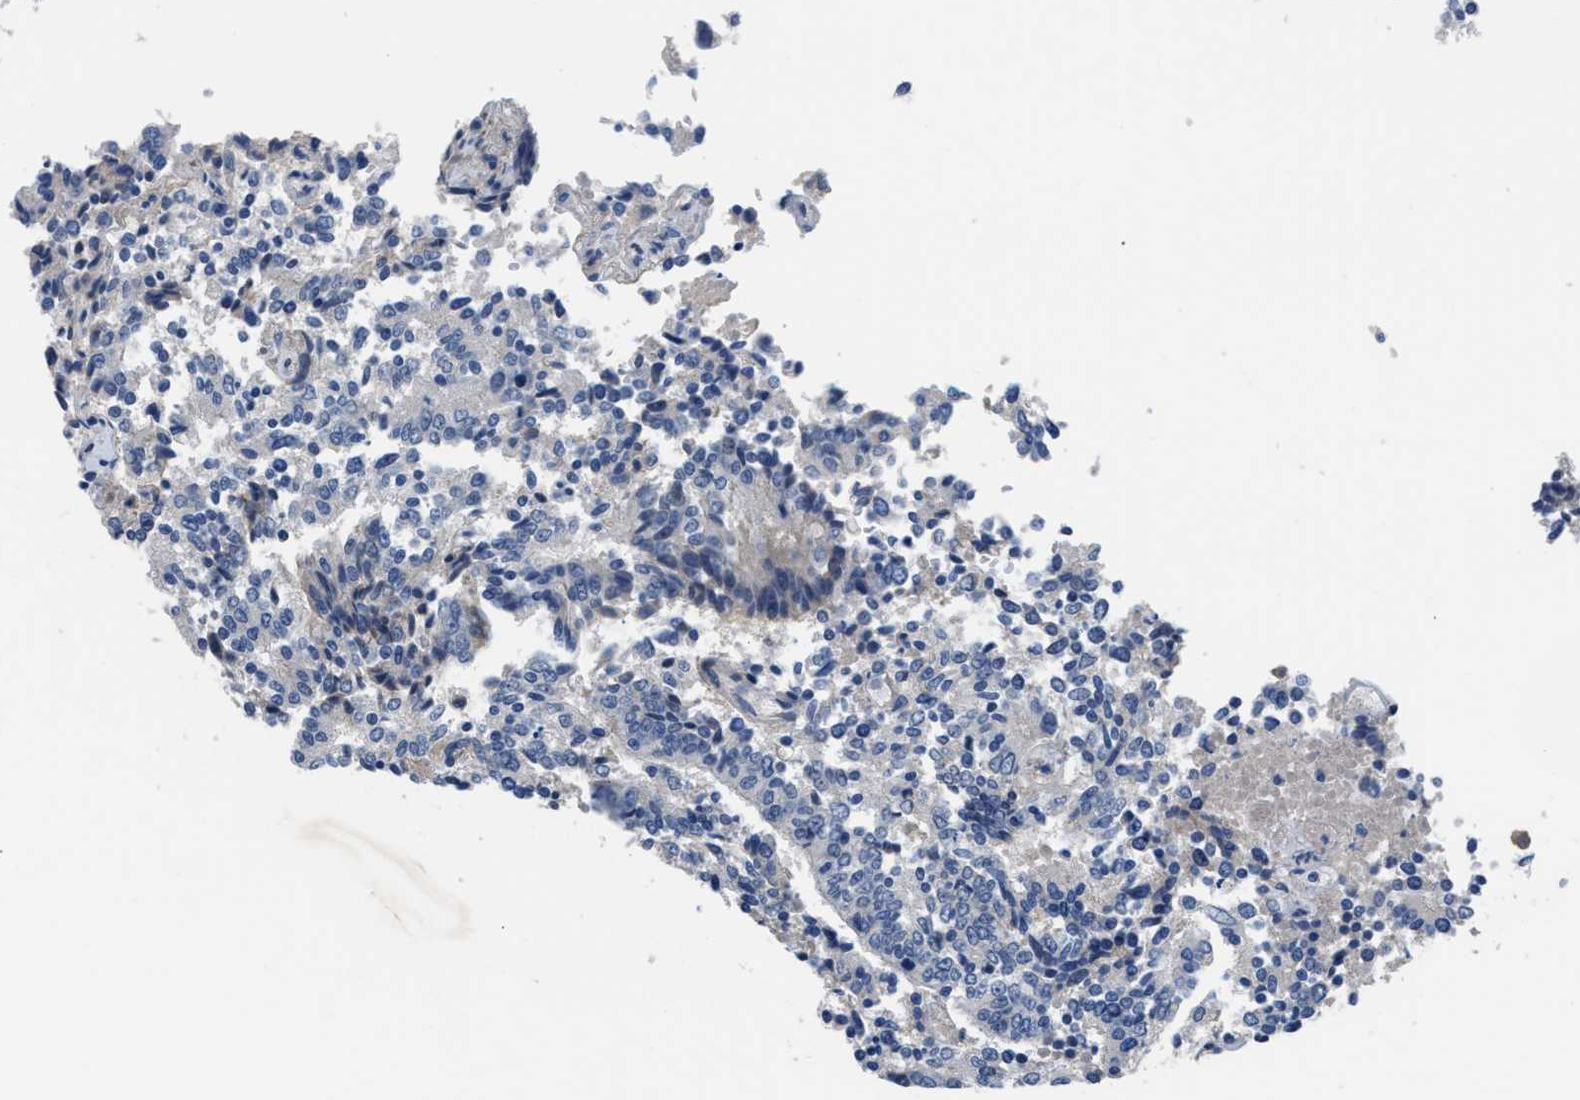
{"staining": {"intensity": "negative", "quantity": "none", "location": "none"}, "tissue": "prostate cancer", "cell_type": "Tumor cells", "image_type": "cancer", "snomed": [{"axis": "morphology", "description": "Normal tissue, NOS"}, {"axis": "morphology", "description": "Adenocarcinoma, High grade"}, {"axis": "topography", "description": "Prostate"}, {"axis": "topography", "description": "Seminal veicle"}], "caption": "This image is of prostate cancer (high-grade adenocarcinoma) stained with immunohistochemistry (IHC) to label a protein in brown with the nuclei are counter-stained blue. There is no expression in tumor cells. The staining was performed using DAB (3,3'-diaminobenzidine) to visualize the protein expression in brown, while the nuclei were stained in blue with hematoxylin (Magnification: 20x).", "gene": "OR9K2", "patient": {"sex": "male", "age": 55}}